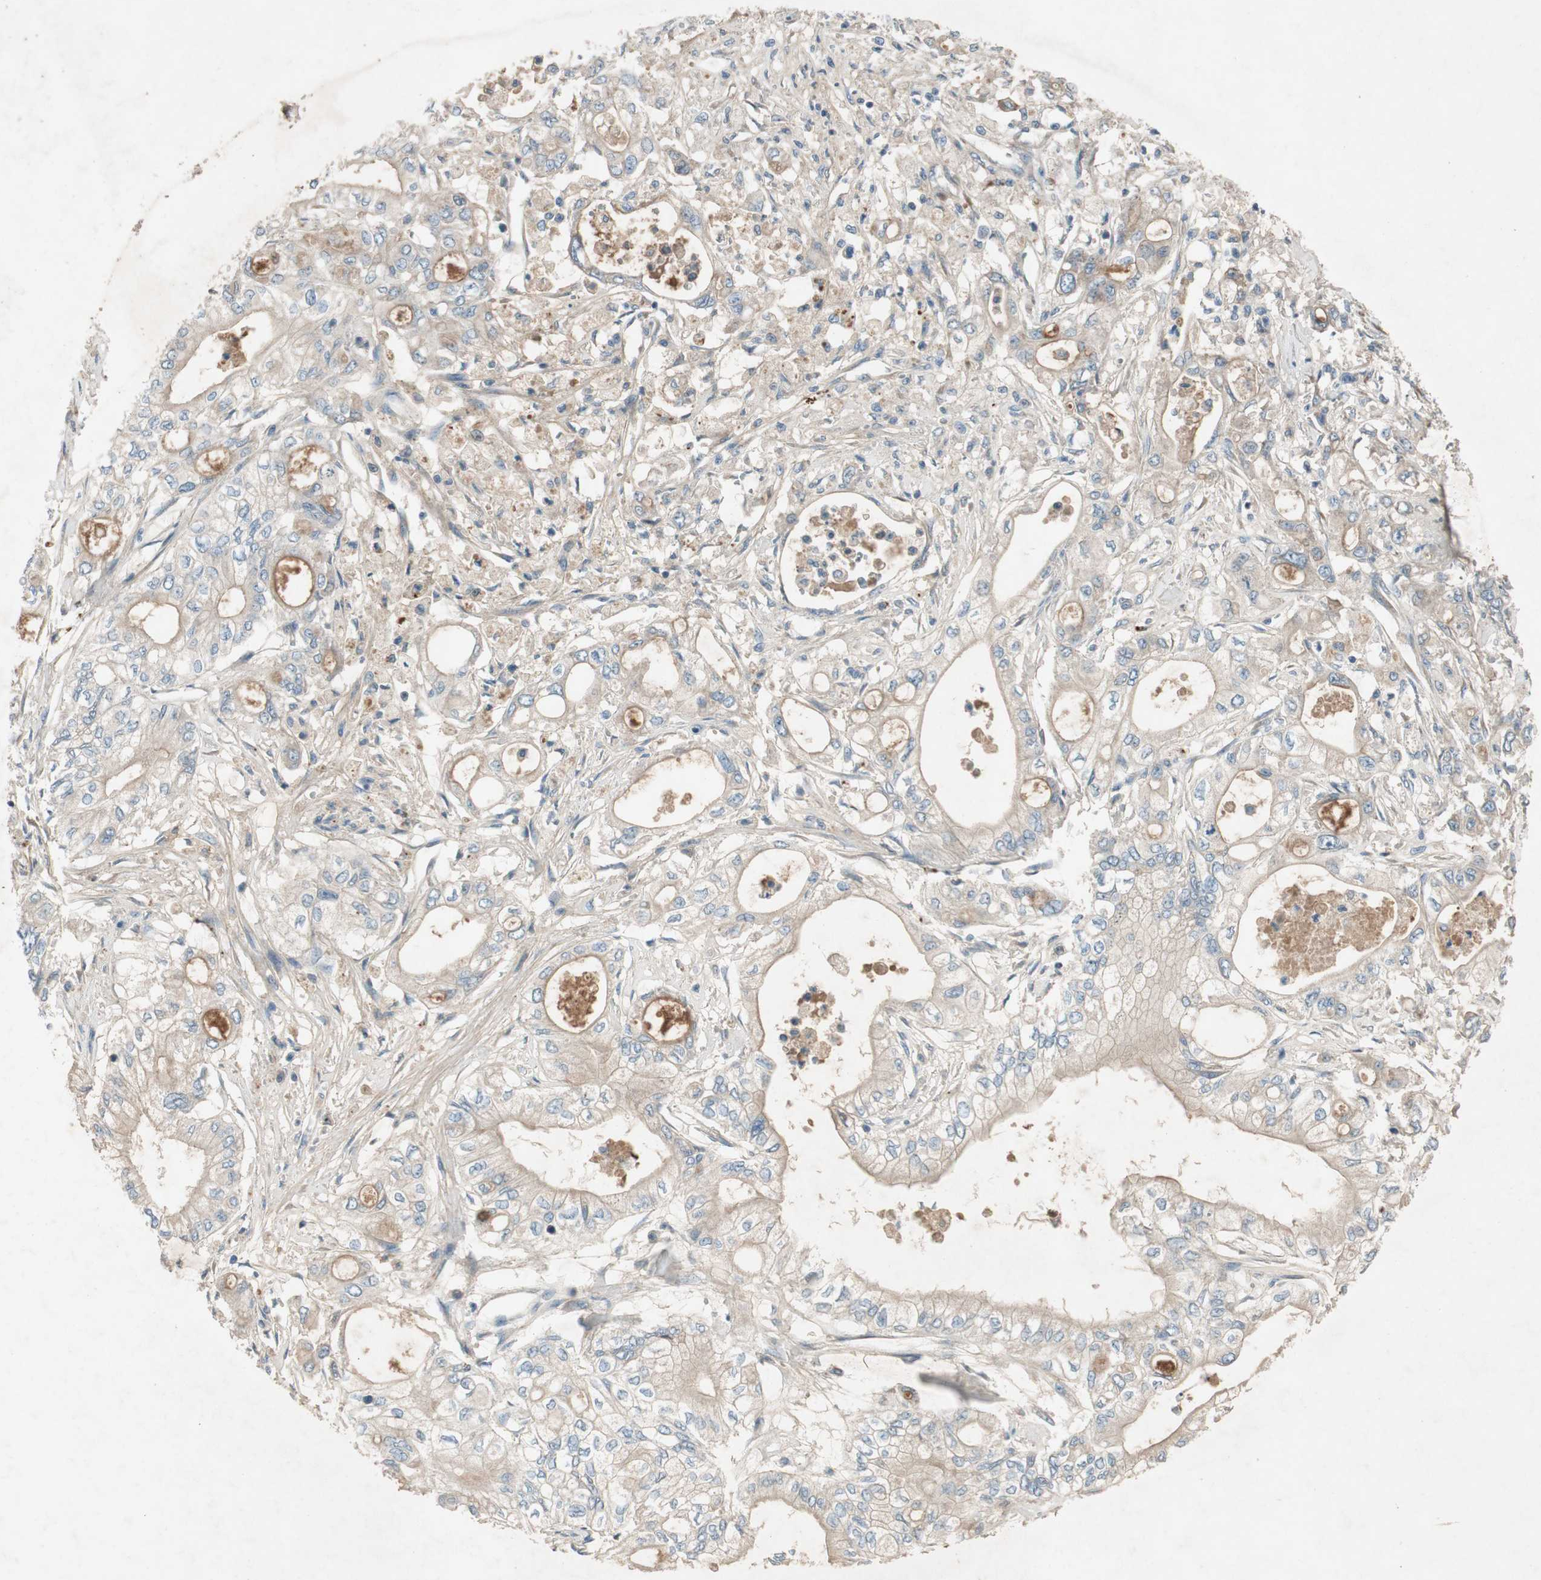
{"staining": {"intensity": "weak", "quantity": ">75%", "location": "cytoplasmic/membranous"}, "tissue": "pancreatic cancer", "cell_type": "Tumor cells", "image_type": "cancer", "snomed": [{"axis": "morphology", "description": "Adenocarcinoma, NOS"}, {"axis": "topography", "description": "Pancreas"}], "caption": "Immunohistochemistry (IHC) staining of pancreatic cancer, which exhibits low levels of weak cytoplasmic/membranous positivity in approximately >75% of tumor cells indicating weak cytoplasmic/membranous protein staining. The staining was performed using DAB (brown) for protein detection and nuclei were counterstained in hematoxylin (blue).", "gene": "APOO", "patient": {"sex": "male", "age": 79}}